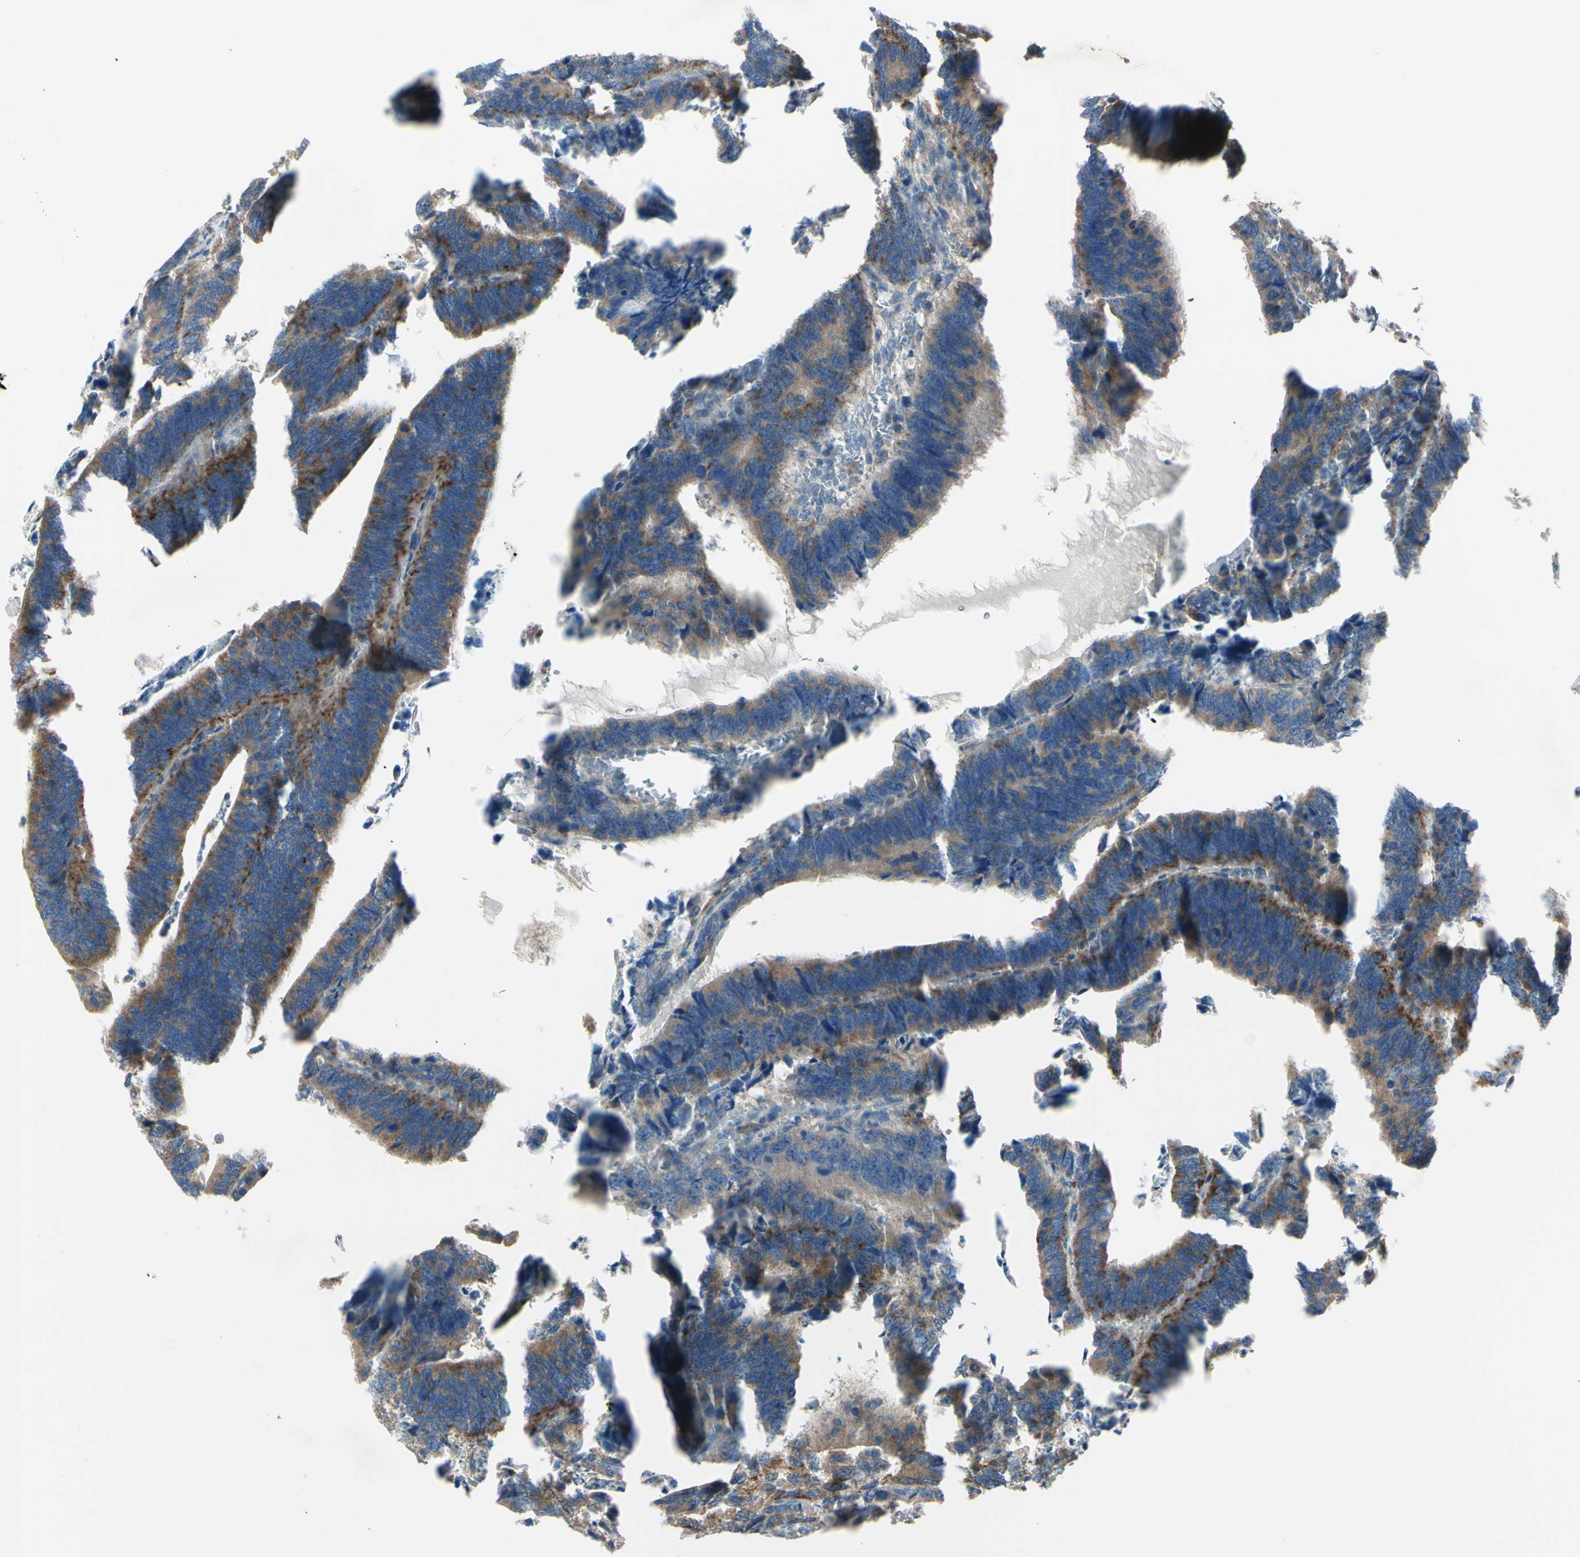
{"staining": {"intensity": "moderate", "quantity": ">75%", "location": "cytoplasmic/membranous"}, "tissue": "colorectal cancer", "cell_type": "Tumor cells", "image_type": "cancer", "snomed": [{"axis": "morphology", "description": "Adenocarcinoma, NOS"}, {"axis": "topography", "description": "Colon"}], "caption": "Colorectal cancer (adenocarcinoma) stained with a brown dye reveals moderate cytoplasmic/membranous positive positivity in approximately >75% of tumor cells.", "gene": "IGSF9B", "patient": {"sex": "male", "age": 72}}